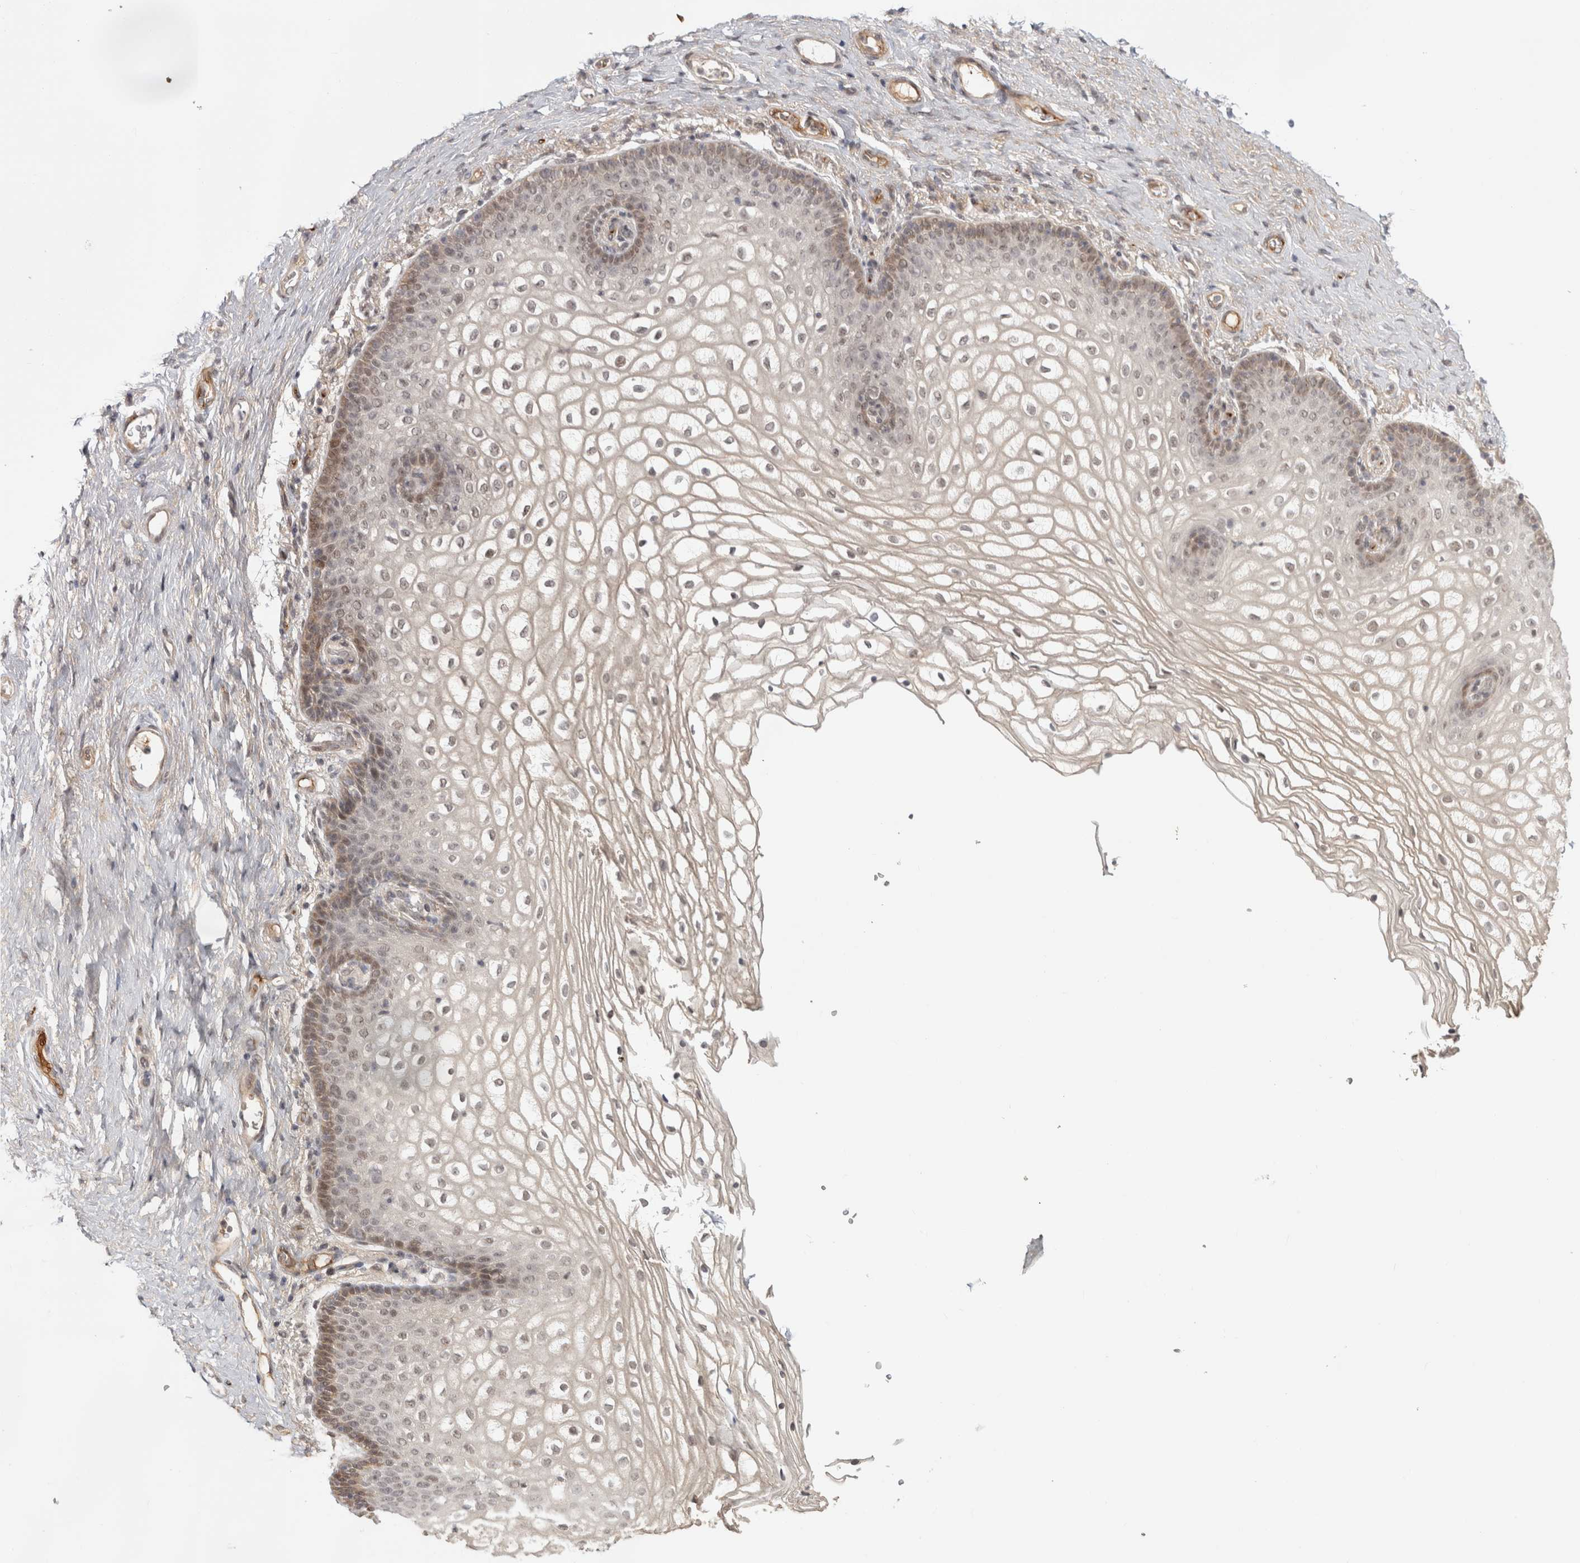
{"staining": {"intensity": "weak", "quantity": "25%-75%", "location": "nuclear"}, "tissue": "vagina", "cell_type": "Squamous epithelial cells", "image_type": "normal", "snomed": [{"axis": "morphology", "description": "Normal tissue, NOS"}, {"axis": "topography", "description": "Vagina"}], "caption": "This photomicrograph shows immunohistochemistry (IHC) staining of normal human vagina, with low weak nuclear positivity in approximately 25%-75% of squamous epithelial cells.", "gene": "ZNF318", "patient": {"sex": "female", "age": 60}}